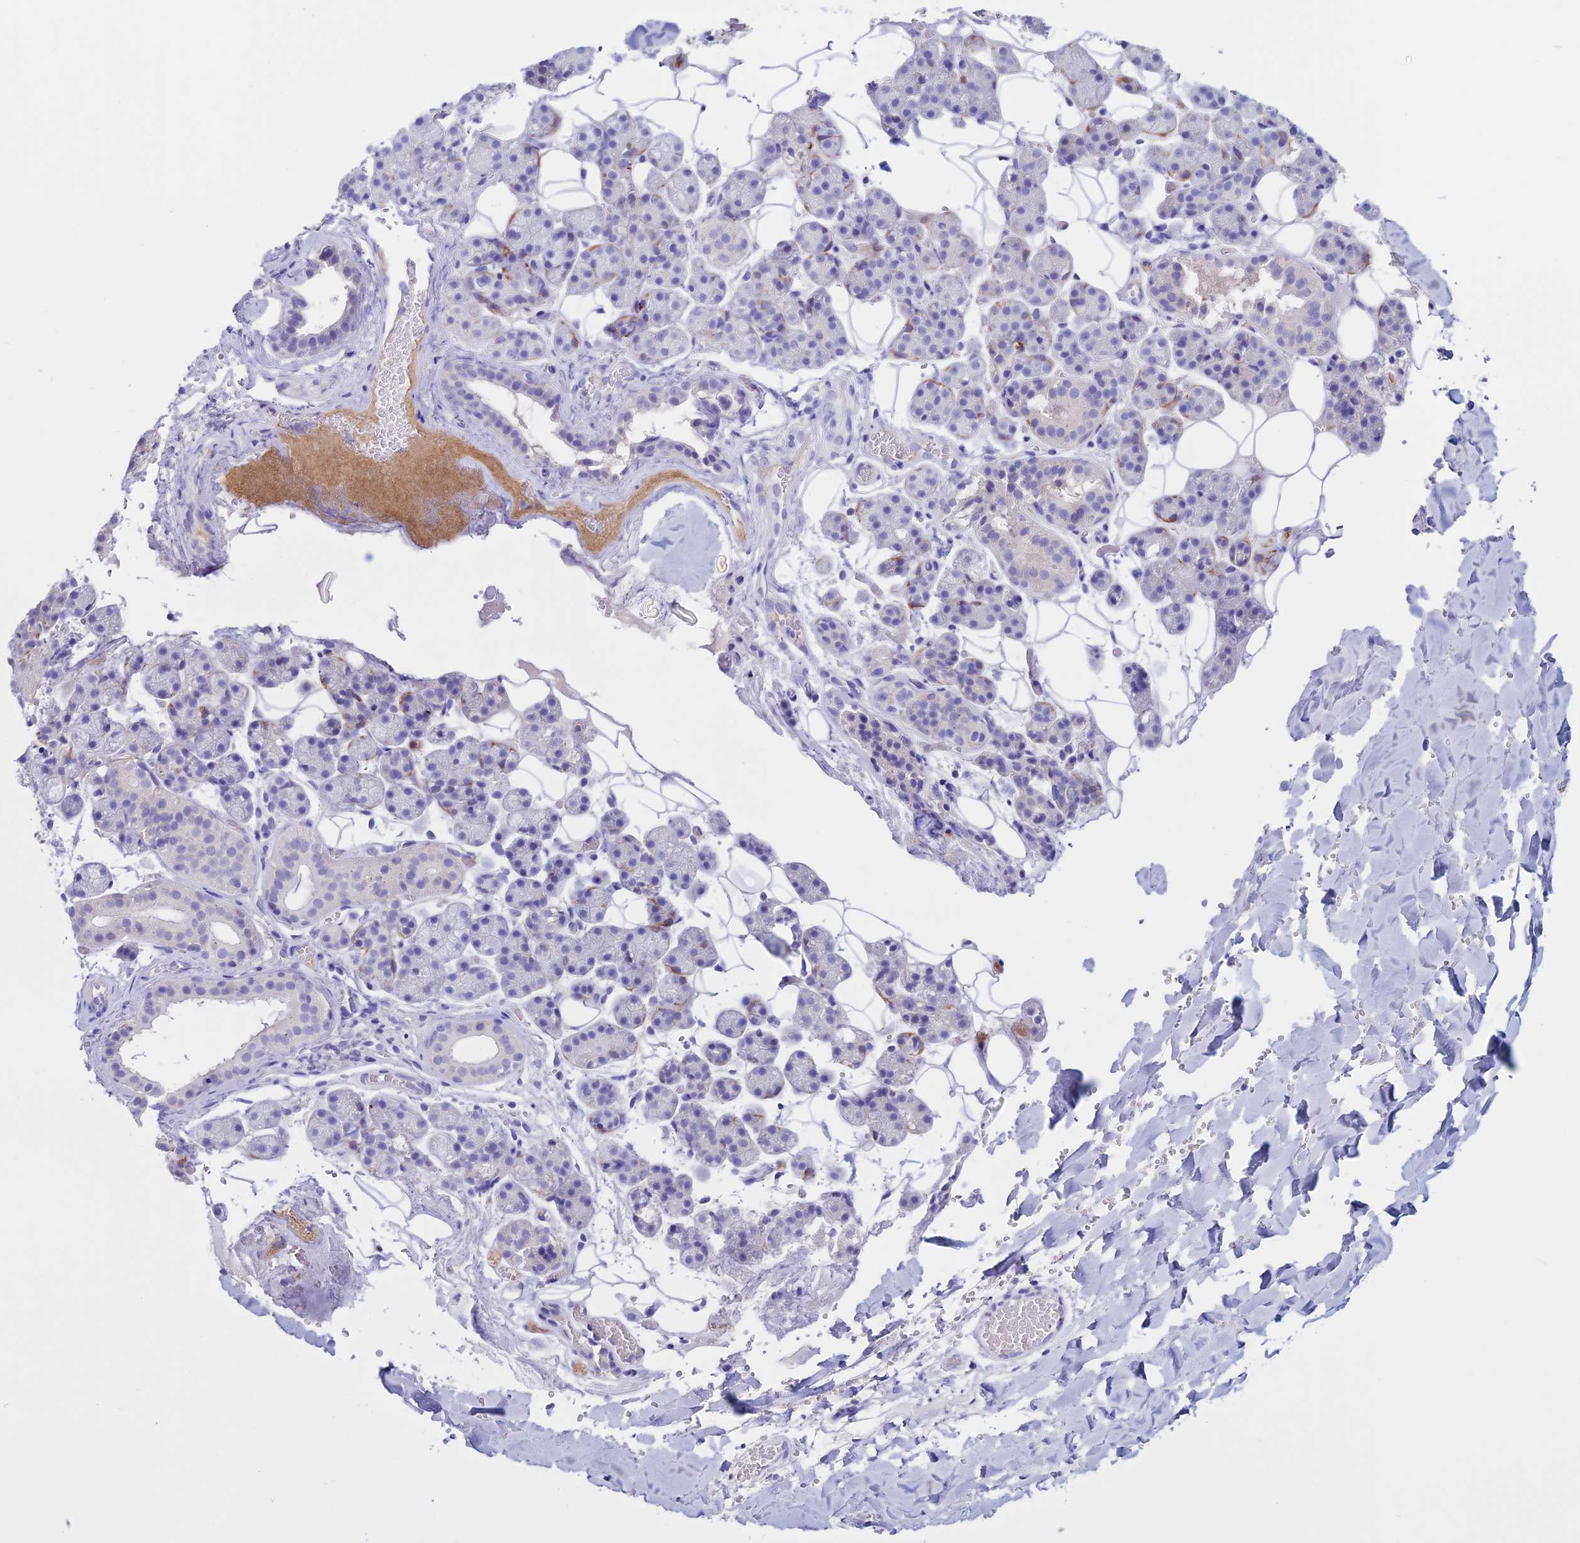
{"staining": {"intensity": "negative", "quantity": "none", "location": "none"}, "tissue": "salivary gland", "cell_type": "Glandular cells", "image_type": "normal", "snomed": [{"axis": "morphology", "description": "Normal tissue, NOS"}, {"axis": "topography", "description": "Salivary gland"}], "caption": "High magnification brightfield microscopy of unremarkable salivary gland stained with DAB (brown) and counterstained with hematoxylin (blue): glandular cells show no significant staining.", "gene": "CLEC2L", "patient": {"sex": "female", "age": 33}}